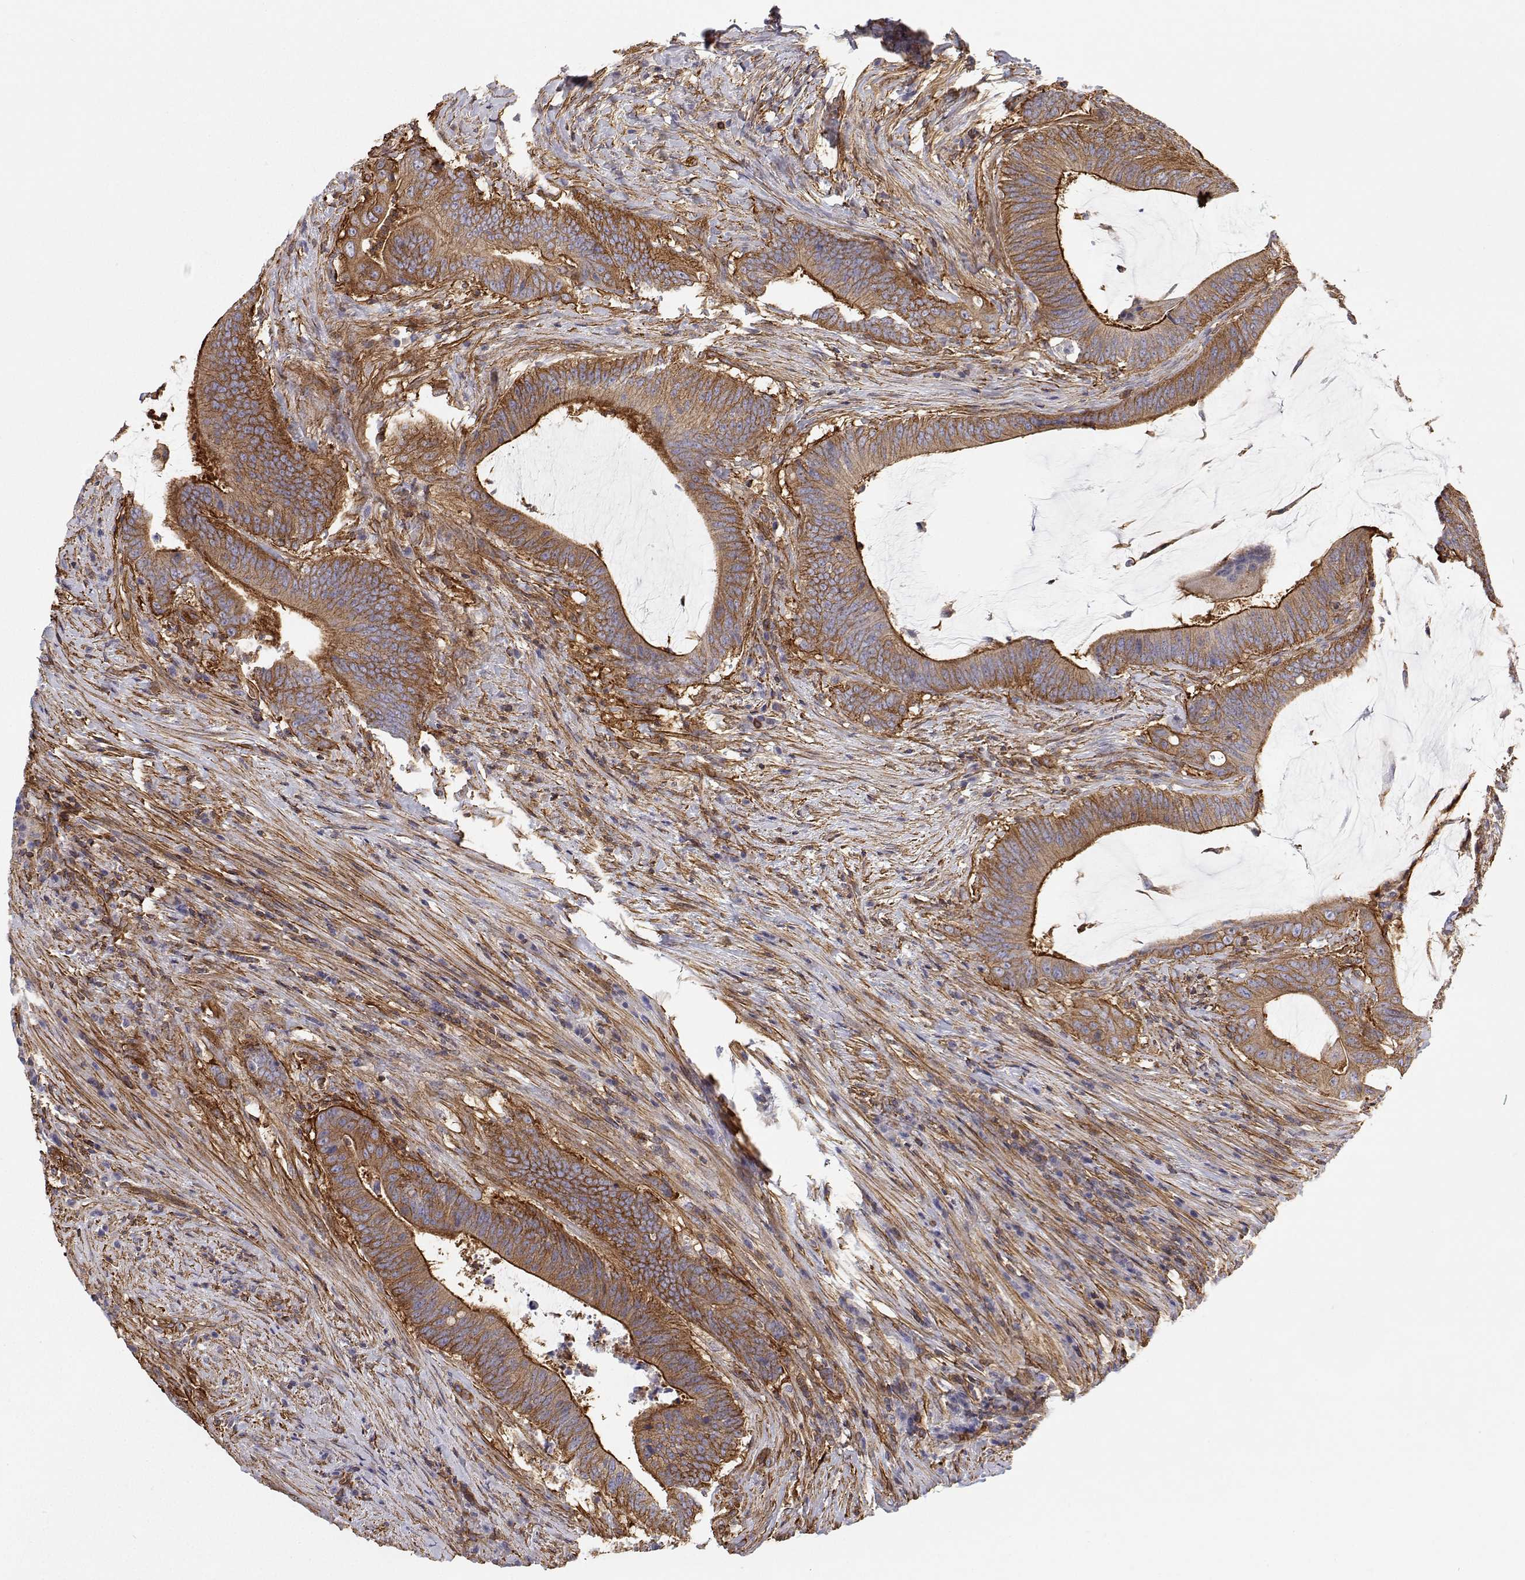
{"staining": {"intensity": "moderate", "quantity": ">75%", "location": "cytoplasmic/membranous"}, "tissue": "colorectal cancer", "cell_type": "Tumor cells", "image_type": "cancer", "snomed": [{"axis": "morphology", "description": "Adenocarcinoma, NOS"}, {"axis": "topography", "description": "Colon"}], "caption": "An image of human colorectal cancer (adenocarcinoma) stained for a protein displays moderate cytoplasmic/membranous brown staining in tumor cells.", "gene": "MYH9", "patient": {"sex": "female", "age": 43}}